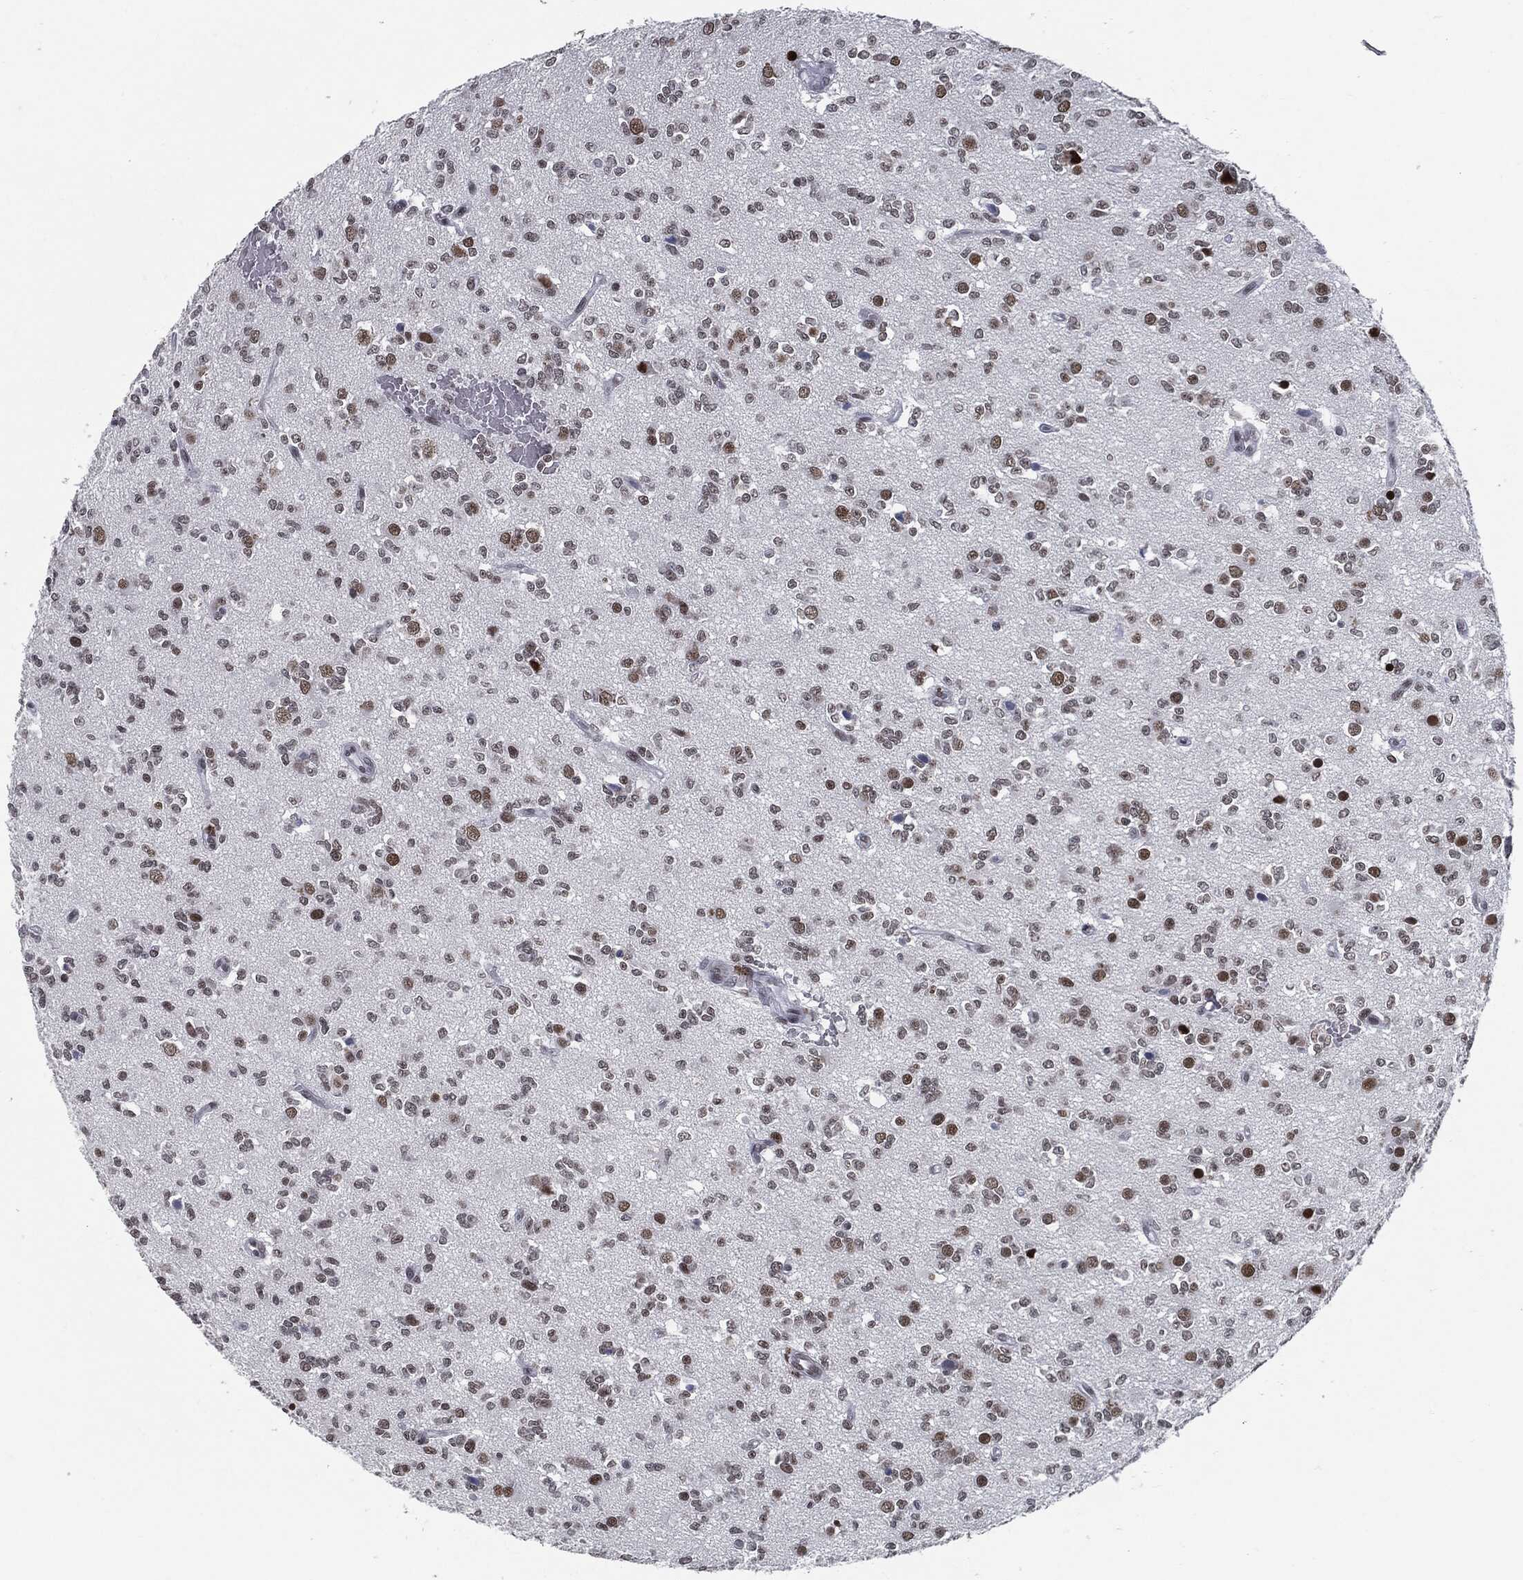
{"staining": {"intensity": "moderate", "quantity": "25%-75%", "location": "nuclear"}, "tissue": "glioma", "cell_type": "Tumor cells", "image_type": "cancer", "snomed": [{"axis": "morphology", "description": "Glioma, malignant, Low grade"}, {"axis": "topography", "description": "Brain"}], "caption": "Immunohistochemistry (IHC) histopathology image of glioma stained for a protein (brown), which displays medium levels of moderate nuclear expression in about 25%-75% of tumor cells.", "gene": "ANXA1", "patient": {"sex": "female", "age": 45}}